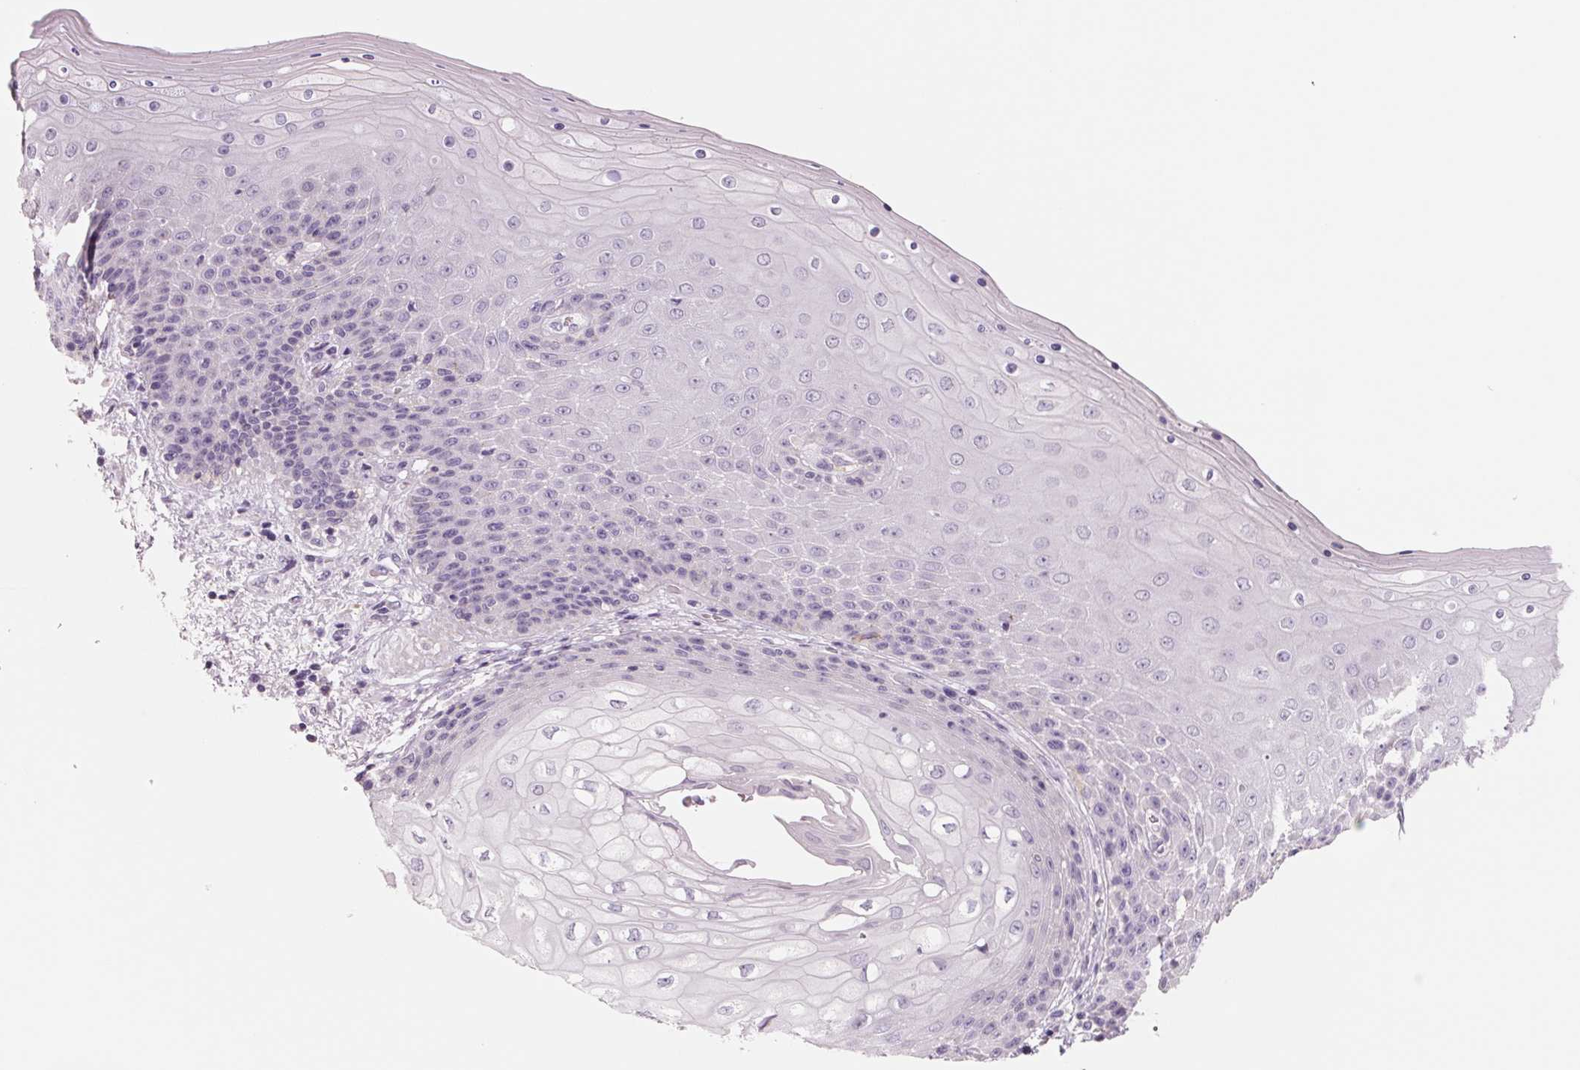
{"staining": {"intensity": "negative", "quantity": "none", "location": "none"}, "tissue": "skin", "cell_type": "Epidermal cells", "image_type": "normal", "snomed": [{"axis": "morphology", "description": "Normal tissue, NOS"}, {"axis": "topography", "description": "Anal"}], "caption": "Epidermal cells show no significant positivity in unremarkable skin. (Stains: DAB IHC with hematoxylin counter stain, Microscopy: brightfield microscopy at high magnification).", "gene": "FTCD", "patient": {"sex": "female", "age": 46}}